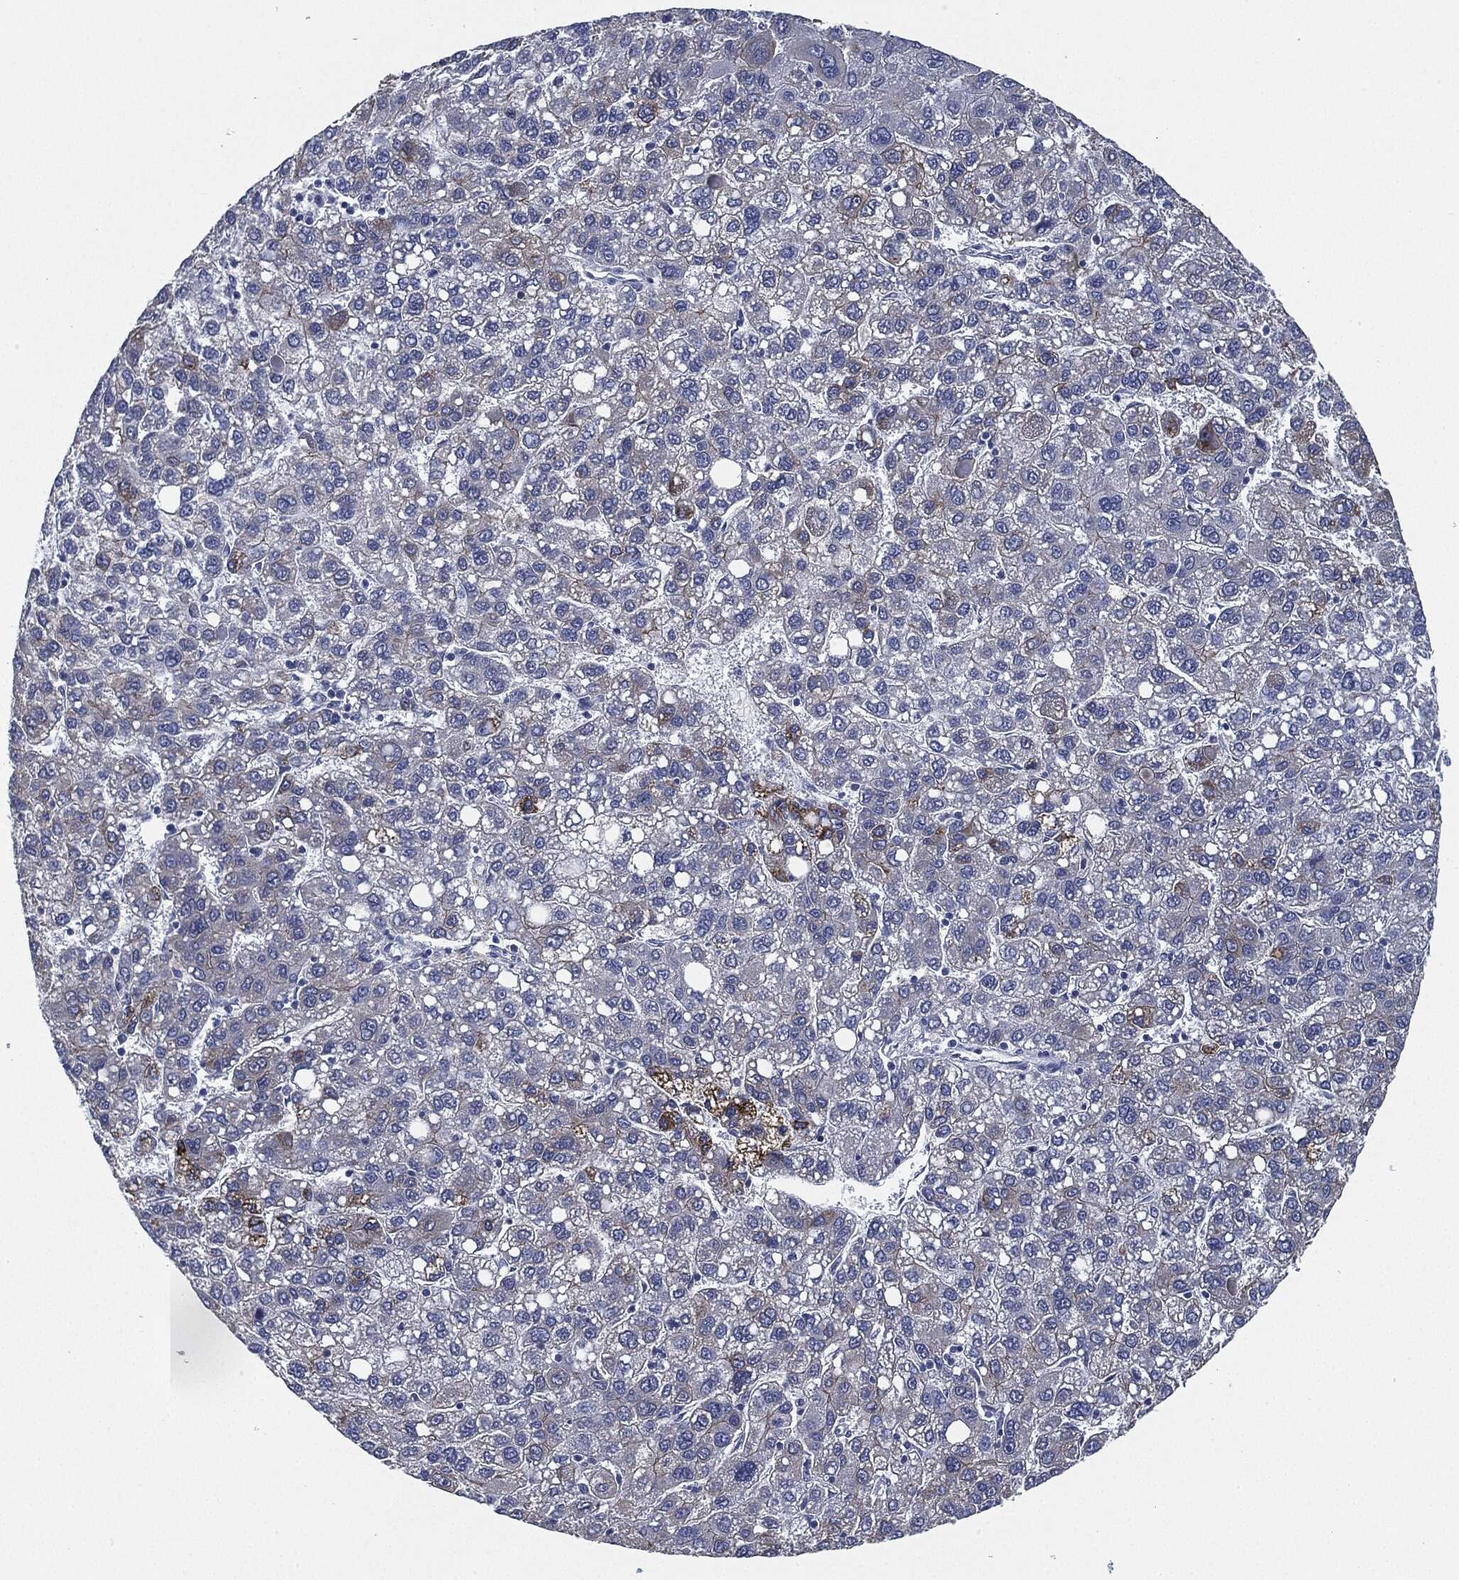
{"staining": {"intensity": "negative", "quantity": "none", "location": "none"}, "tissue": "liver cancer", "cell_type": "Tumor cells", "image_type": "cancer", "snomed": [{"axis": "morphology", "description": "Carcinoma, Hepatocellular, NOS"}, {"axis": "topography", "description": "Liver"}], "caption": "Tumor cells show no significant protein staining in liver cancer. The staining is performed using DAB (3,3'-diaminobenzidine) brown chromogen with nuclei counter-stained in using hematoxylin.", "gene": "SHROOM2", "patient": {"sex": "female", "age": 82}}